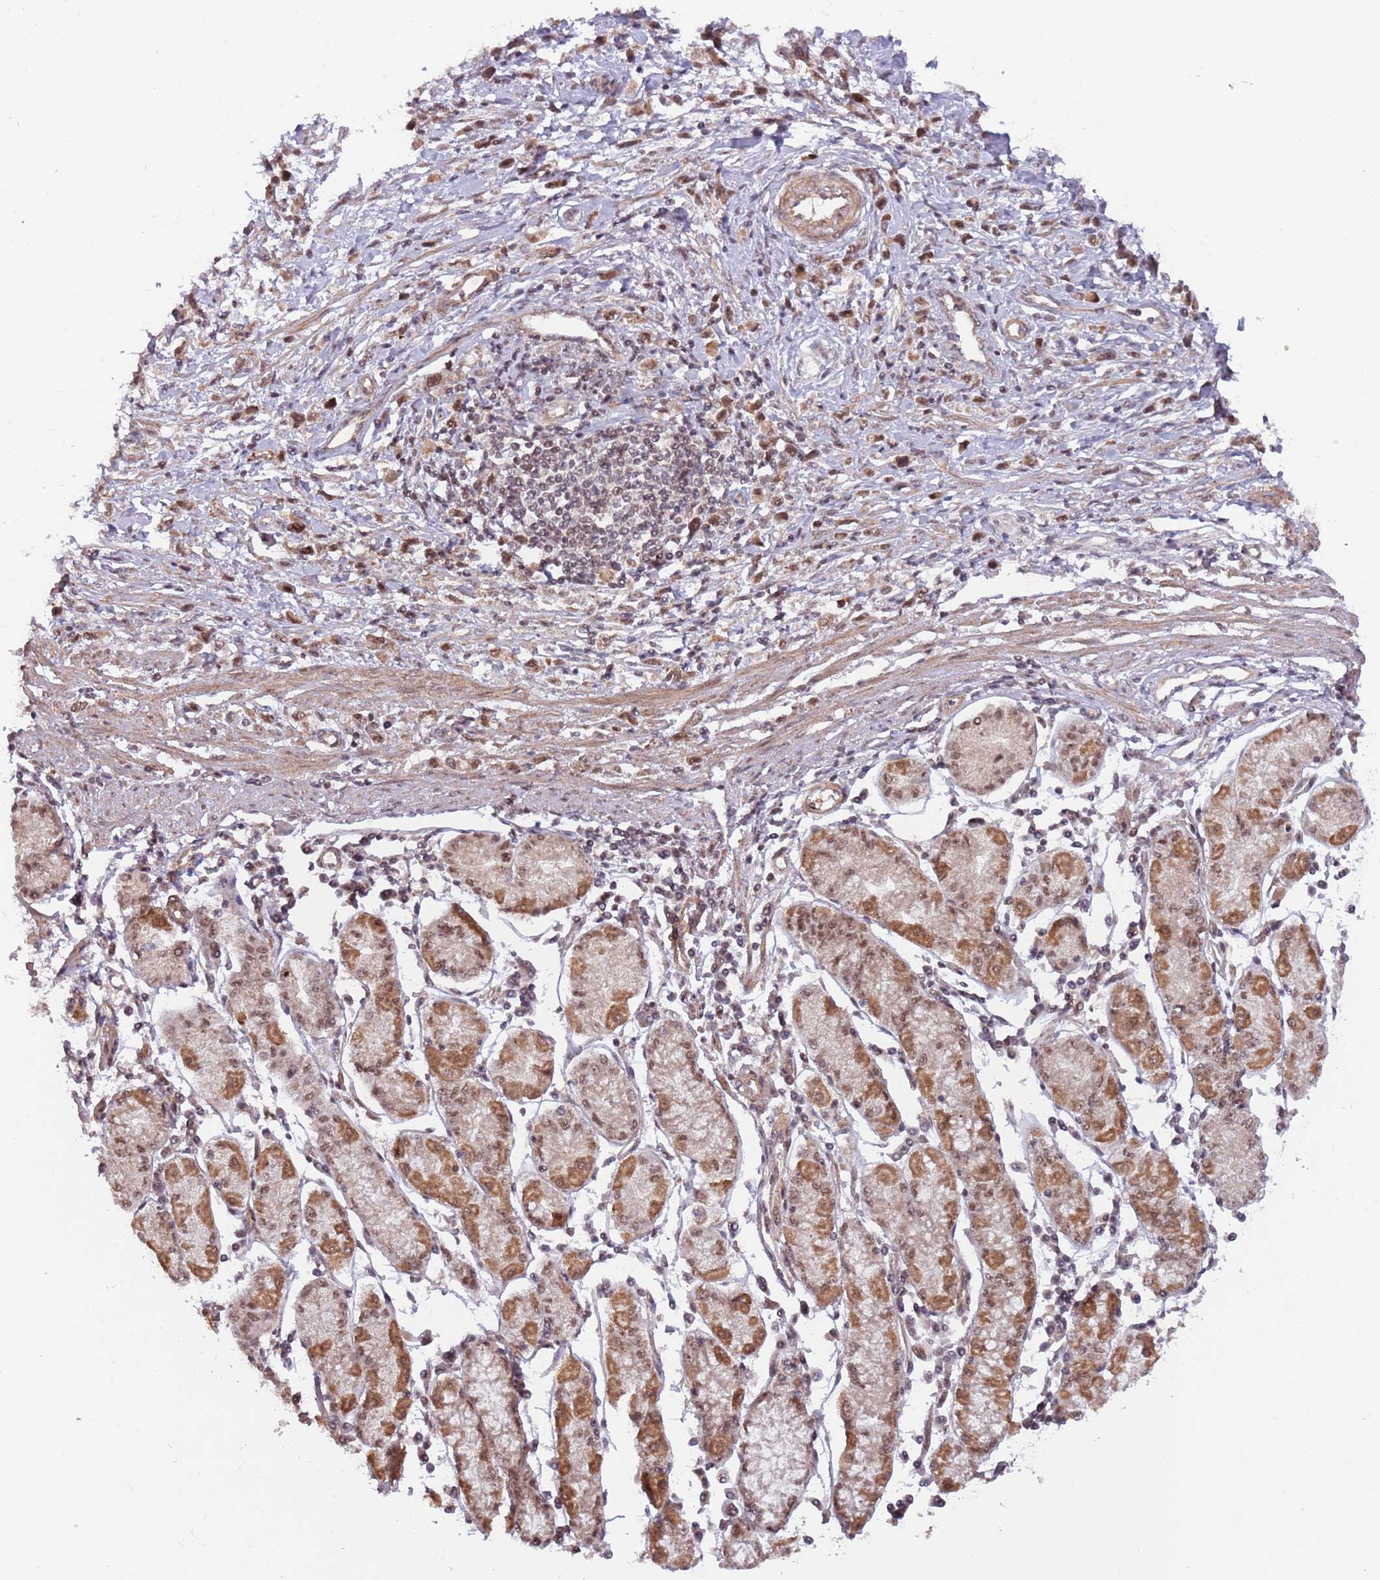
{"staining": {"intensity": "moderate", "quantity": ">75%", "location": "cytoplasmic/membranous,nuclear"}, "tissue": "stomach cancer", "cell_type": "Tumor cells", "image_type": "cancer", "snomed": [{"axis": "morphology", "description": "Adenocarcinoma, NOS"}, {"axis": "topography", "description": "Stomach"}], "caption": "About >75% of tumor cells in stomach cancer demonstrate moderate cytoplasmic/membranous and nuclear protein expression as visualized by brown immunohistochemical staining.", "gene": "SUDS3", "patient": {"sex": "female", "age": 59}}